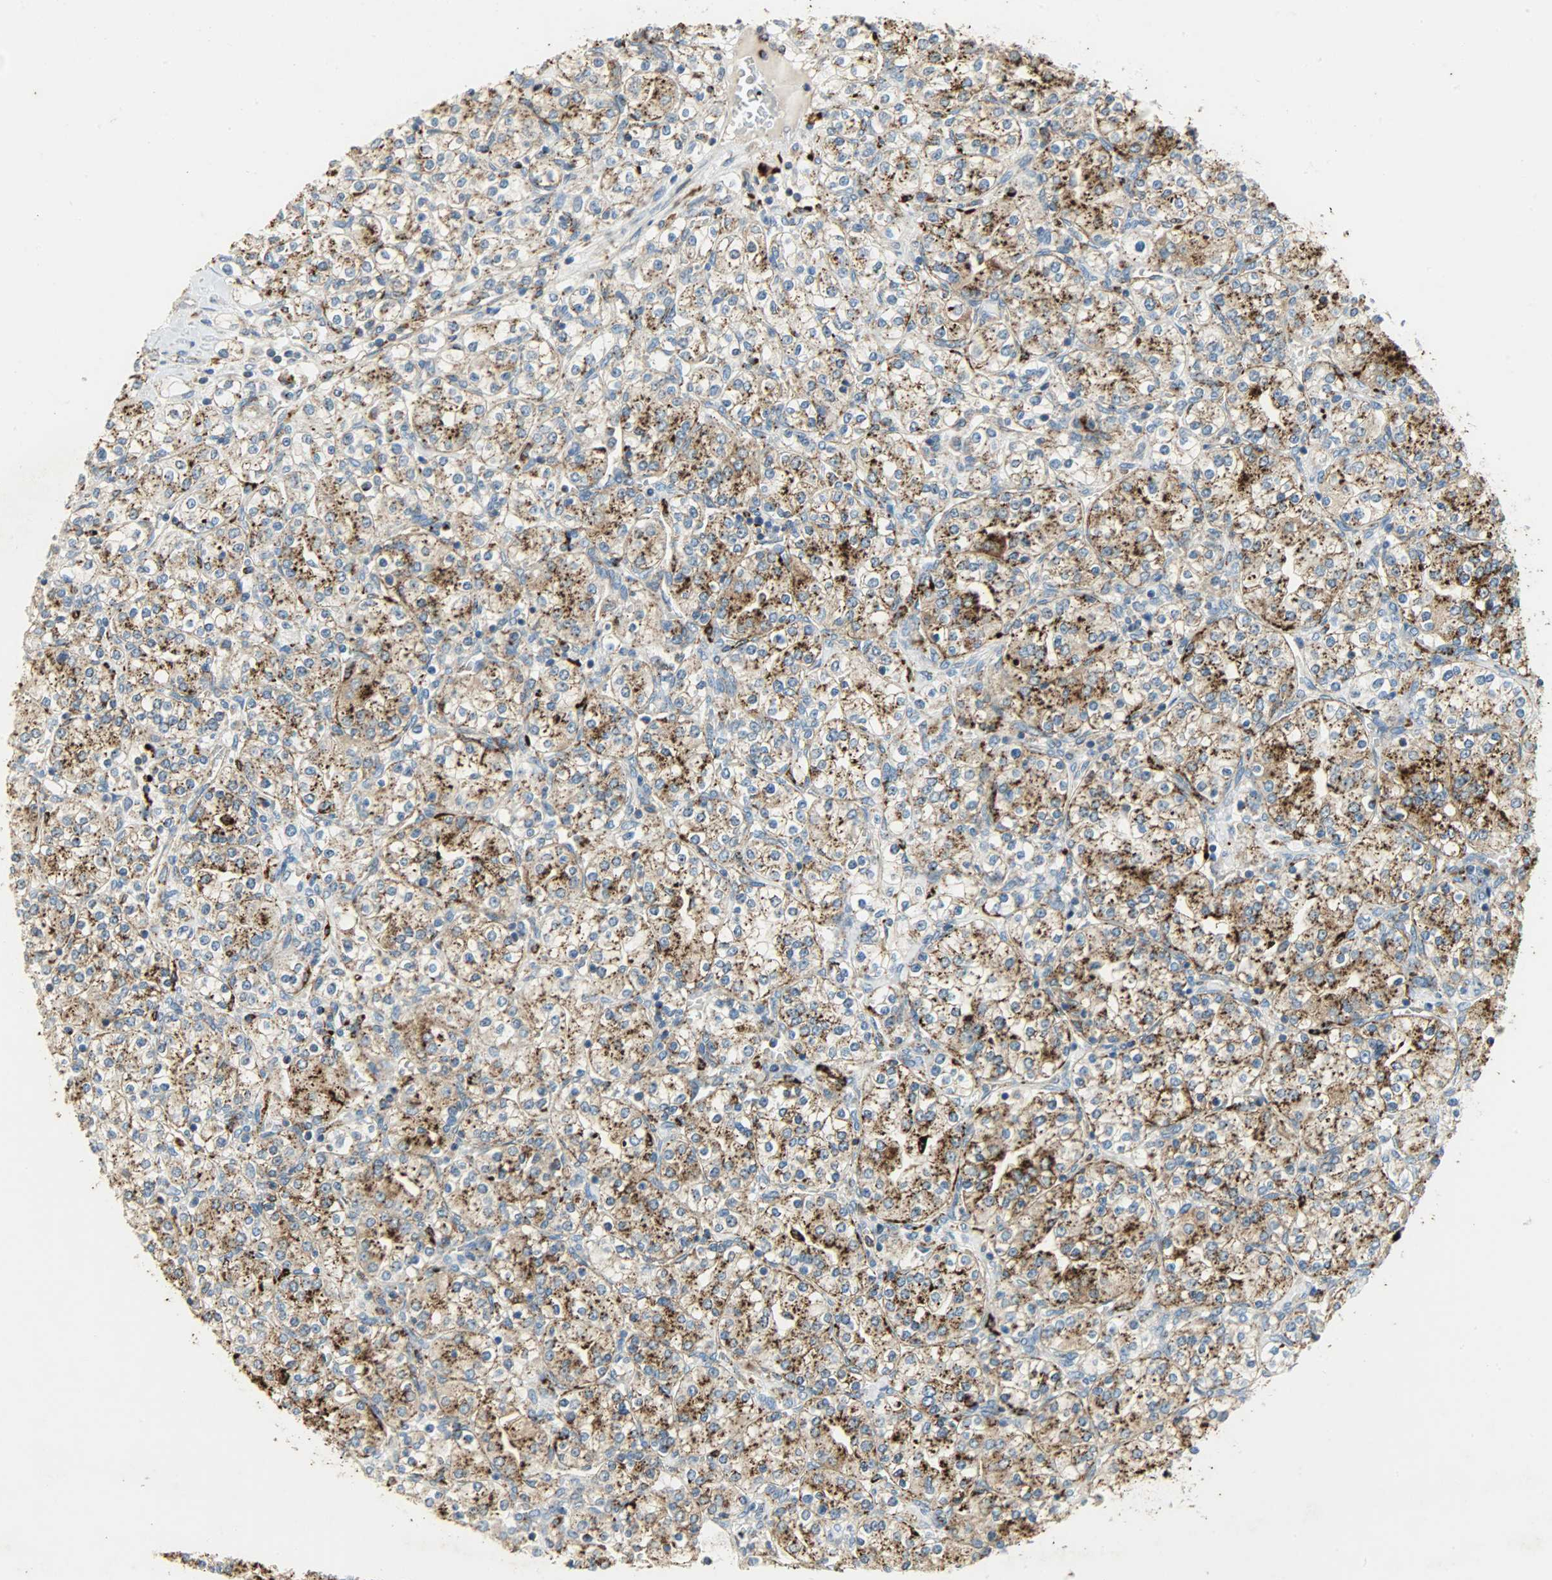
{"staining": {"intensity": "moderate", "quantity": "25%-75%", "location": "cytoplasmic/membranous"}, "tissue": "renal cancer", "cell_type": "Tumor cells", "image_type": "cancer", "snomed": [{"axis": "morphology", "description": "Adenocarcinoma, NOS"}, {"axis": "topography", "description": "Kidney"}], "caption": "DAB (3,3'-diaminobenzidine) immunohistochemical staining of renal cancer shows moderate cytoplasmic/membranous protein positivity in approximately 25%-75% of tumor cells.", "gene": "ASAH1", "patient": {"sex": "male", "age": 77}}